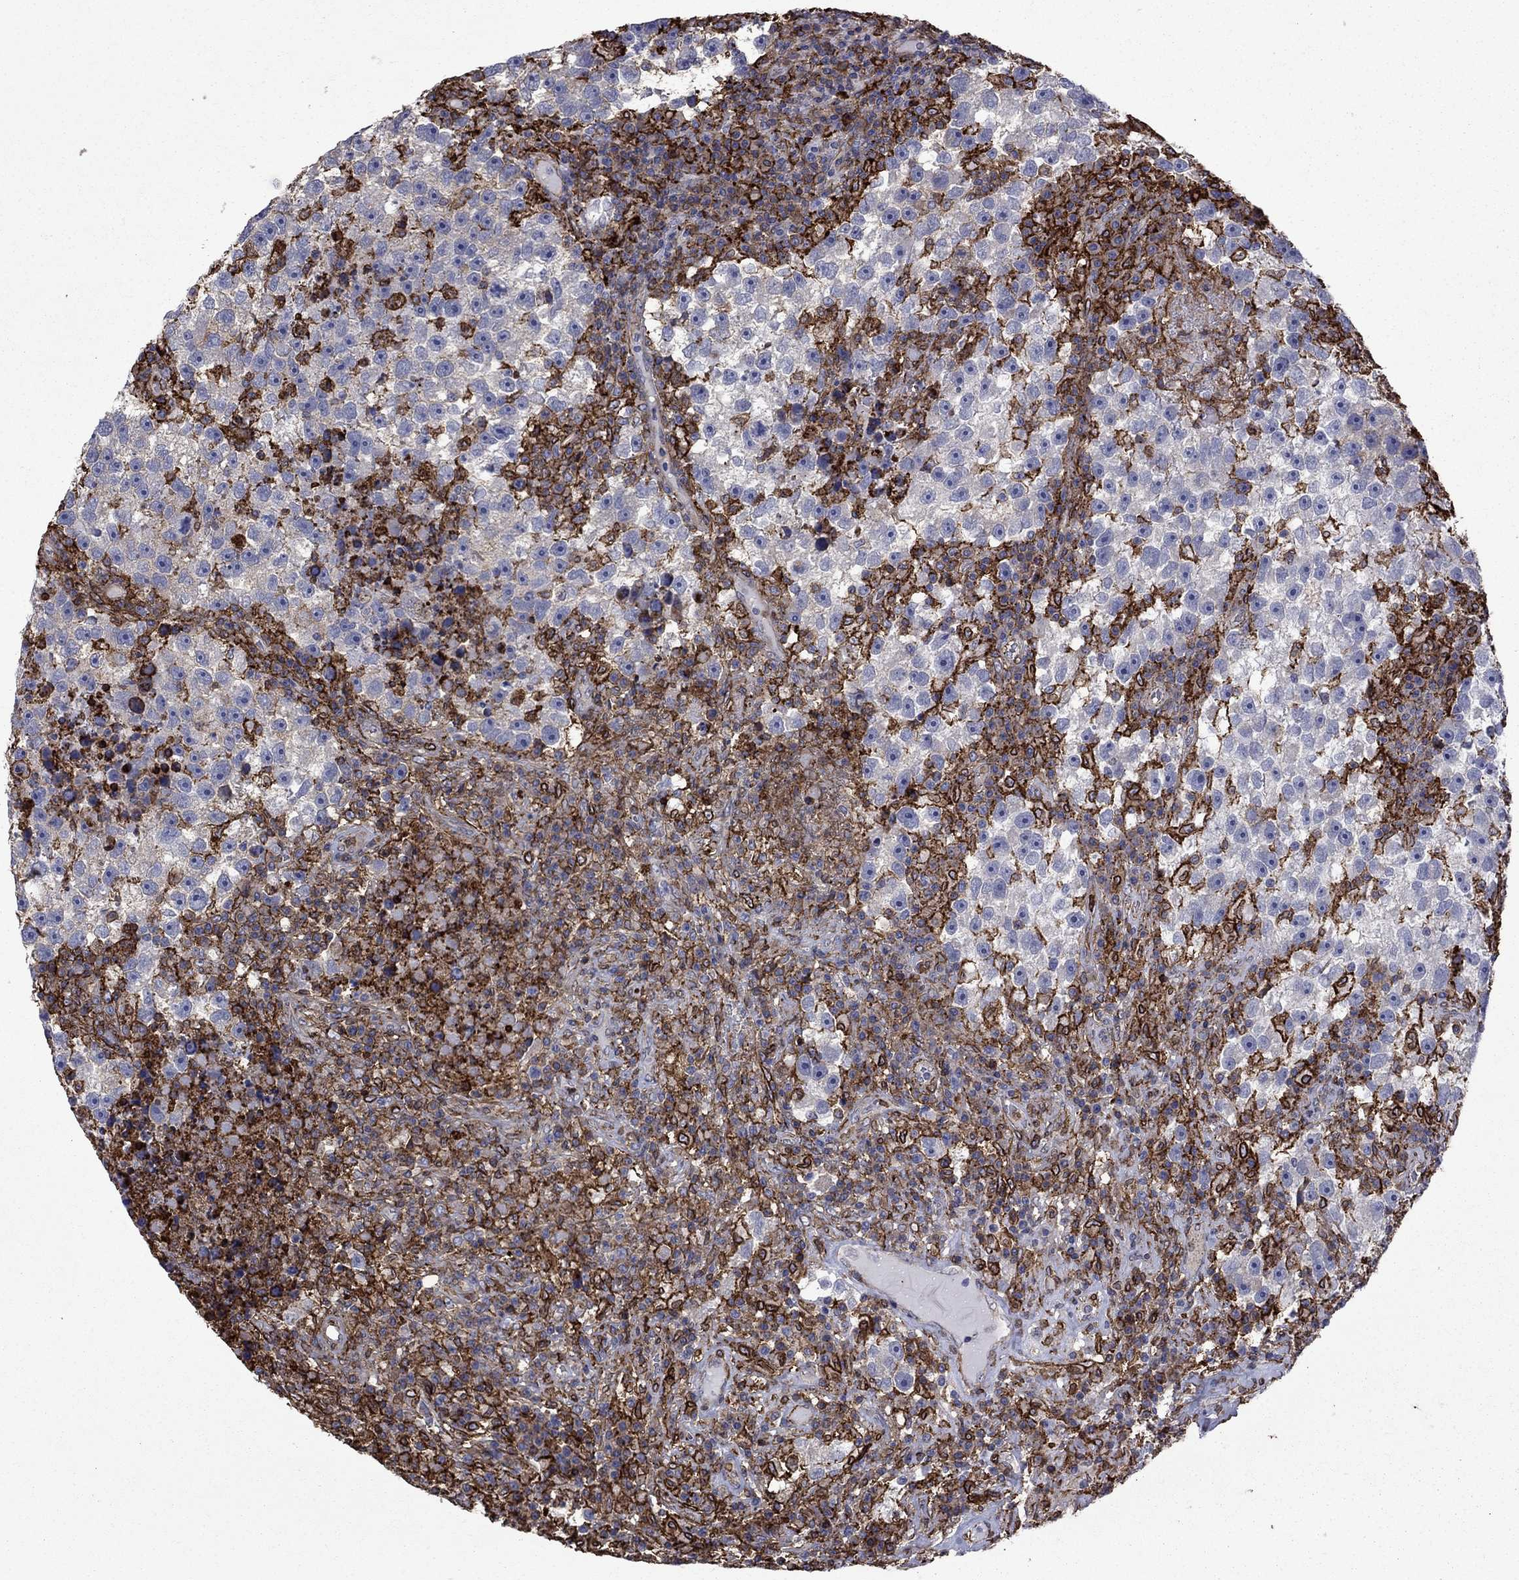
{"staining": {"intensity": "negative", "quantity": "none", "location": "none"}, "tissue": "testis cancer", "cell_type": "Tumor cells", "image_type": "cancer", "snomed": [{"axis": "morphology", "description": "Seminoma, NOS"}, {"axis": "topography", "description": "Testis"}], "caption": "There is no significant staining in tumor cells of testis cancer (seminoma).", "gene": "PLAU", "patient": {"sex": "male", "age": 47}}